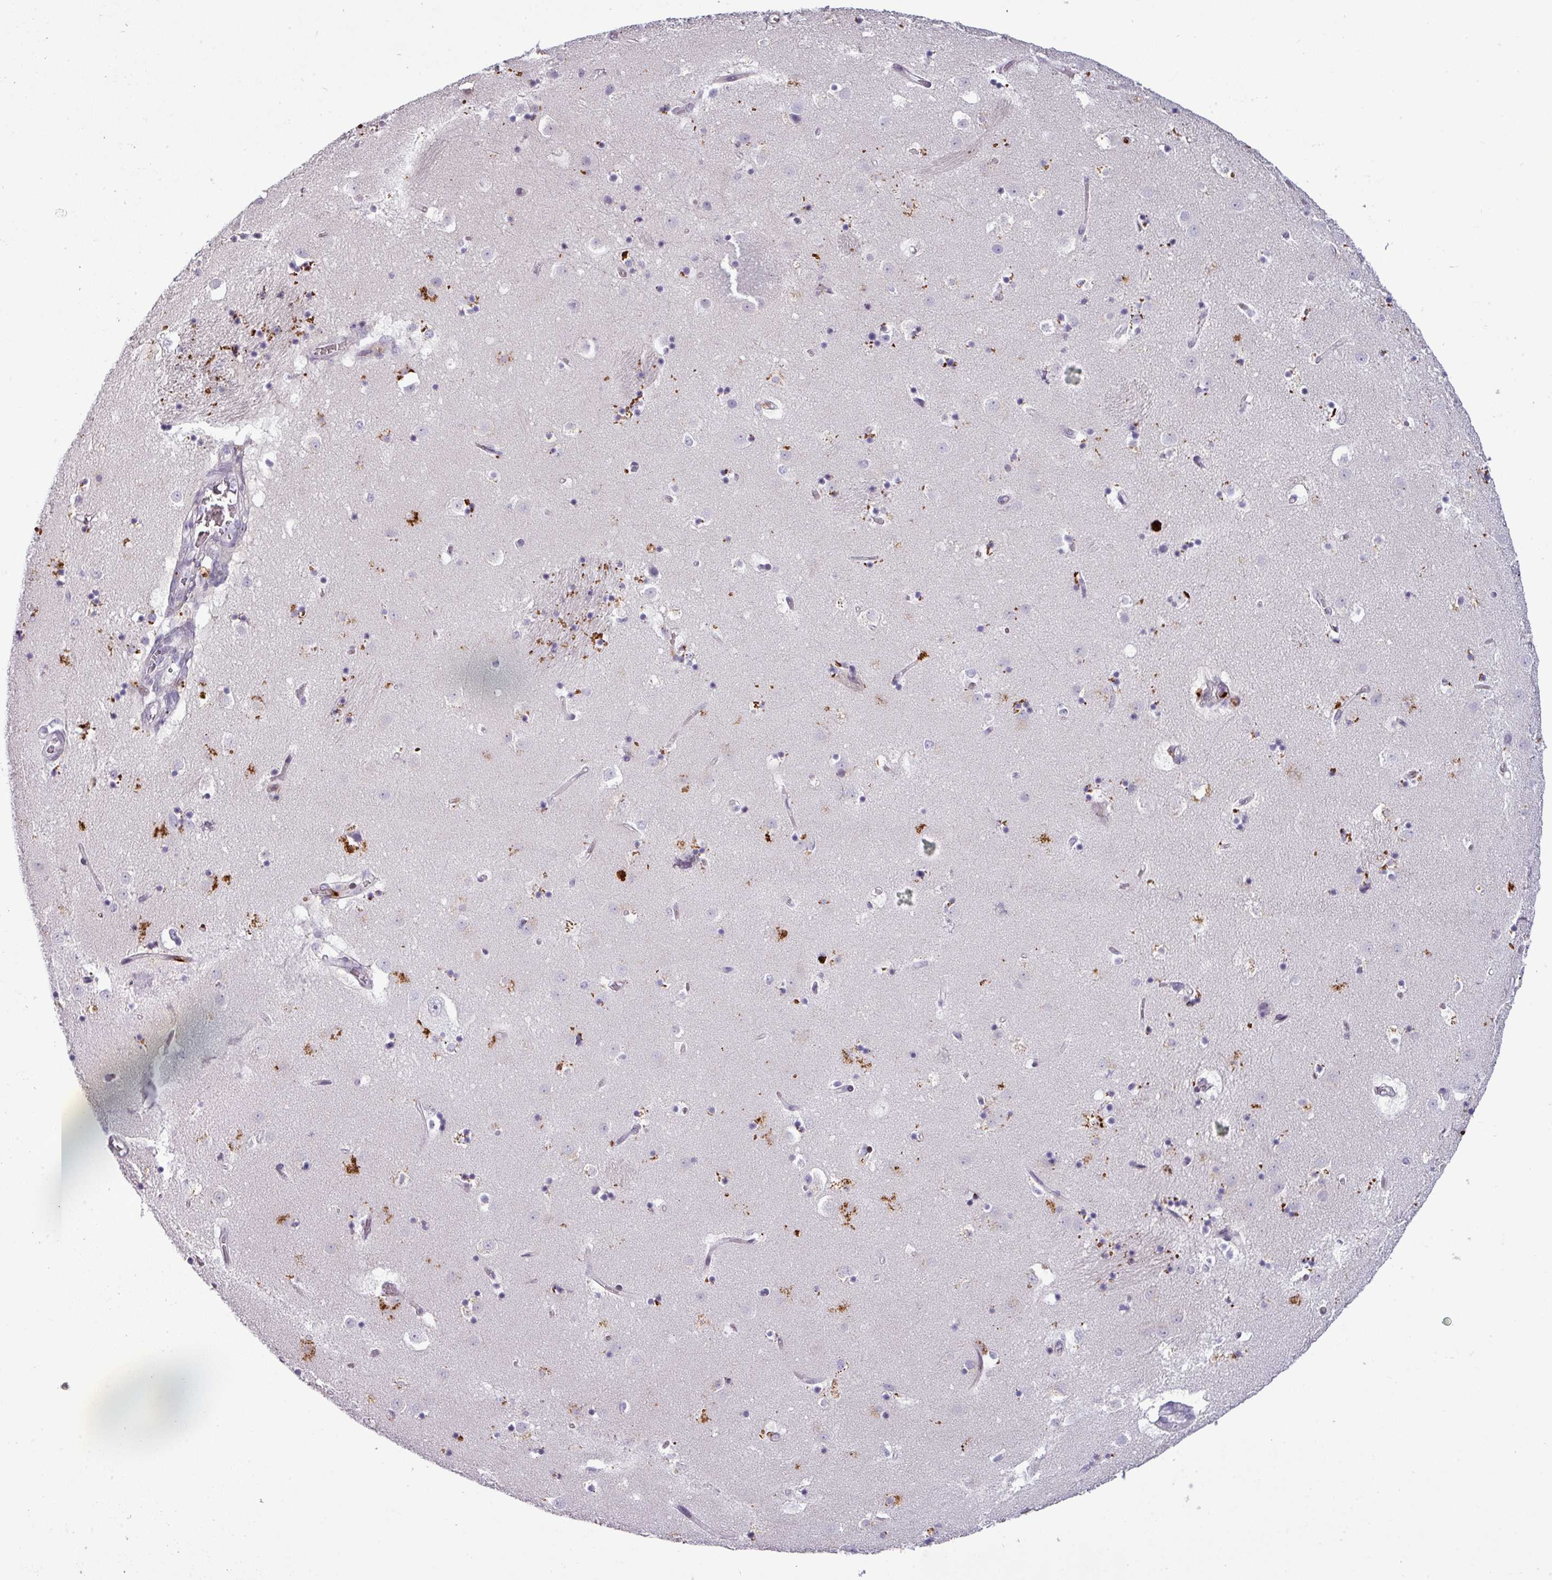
{"staining": {"intensity": "weak", "quantity": "<25%", "location": "cytoplasmic/membranous"}, "tissue": "caudate", "cell_type": "Glial cells", "image_type": "normal", "snomed": [{"axis": "morphology", "description": "Normal tissue, NOS"}, {"axis": "topography", "description": "Lateral ventricle wall"}], "caption": "Histopathology image shows no significant protein positivity in glial cells of unremarkable caudate. (Stains: DAB immunohistochemistry with hematoxylin counter stain, Microscopy: brightfield microscopy at high magnification).", "gene": "TMEFF1", "patient": {"sex": "male", "age": 58}}